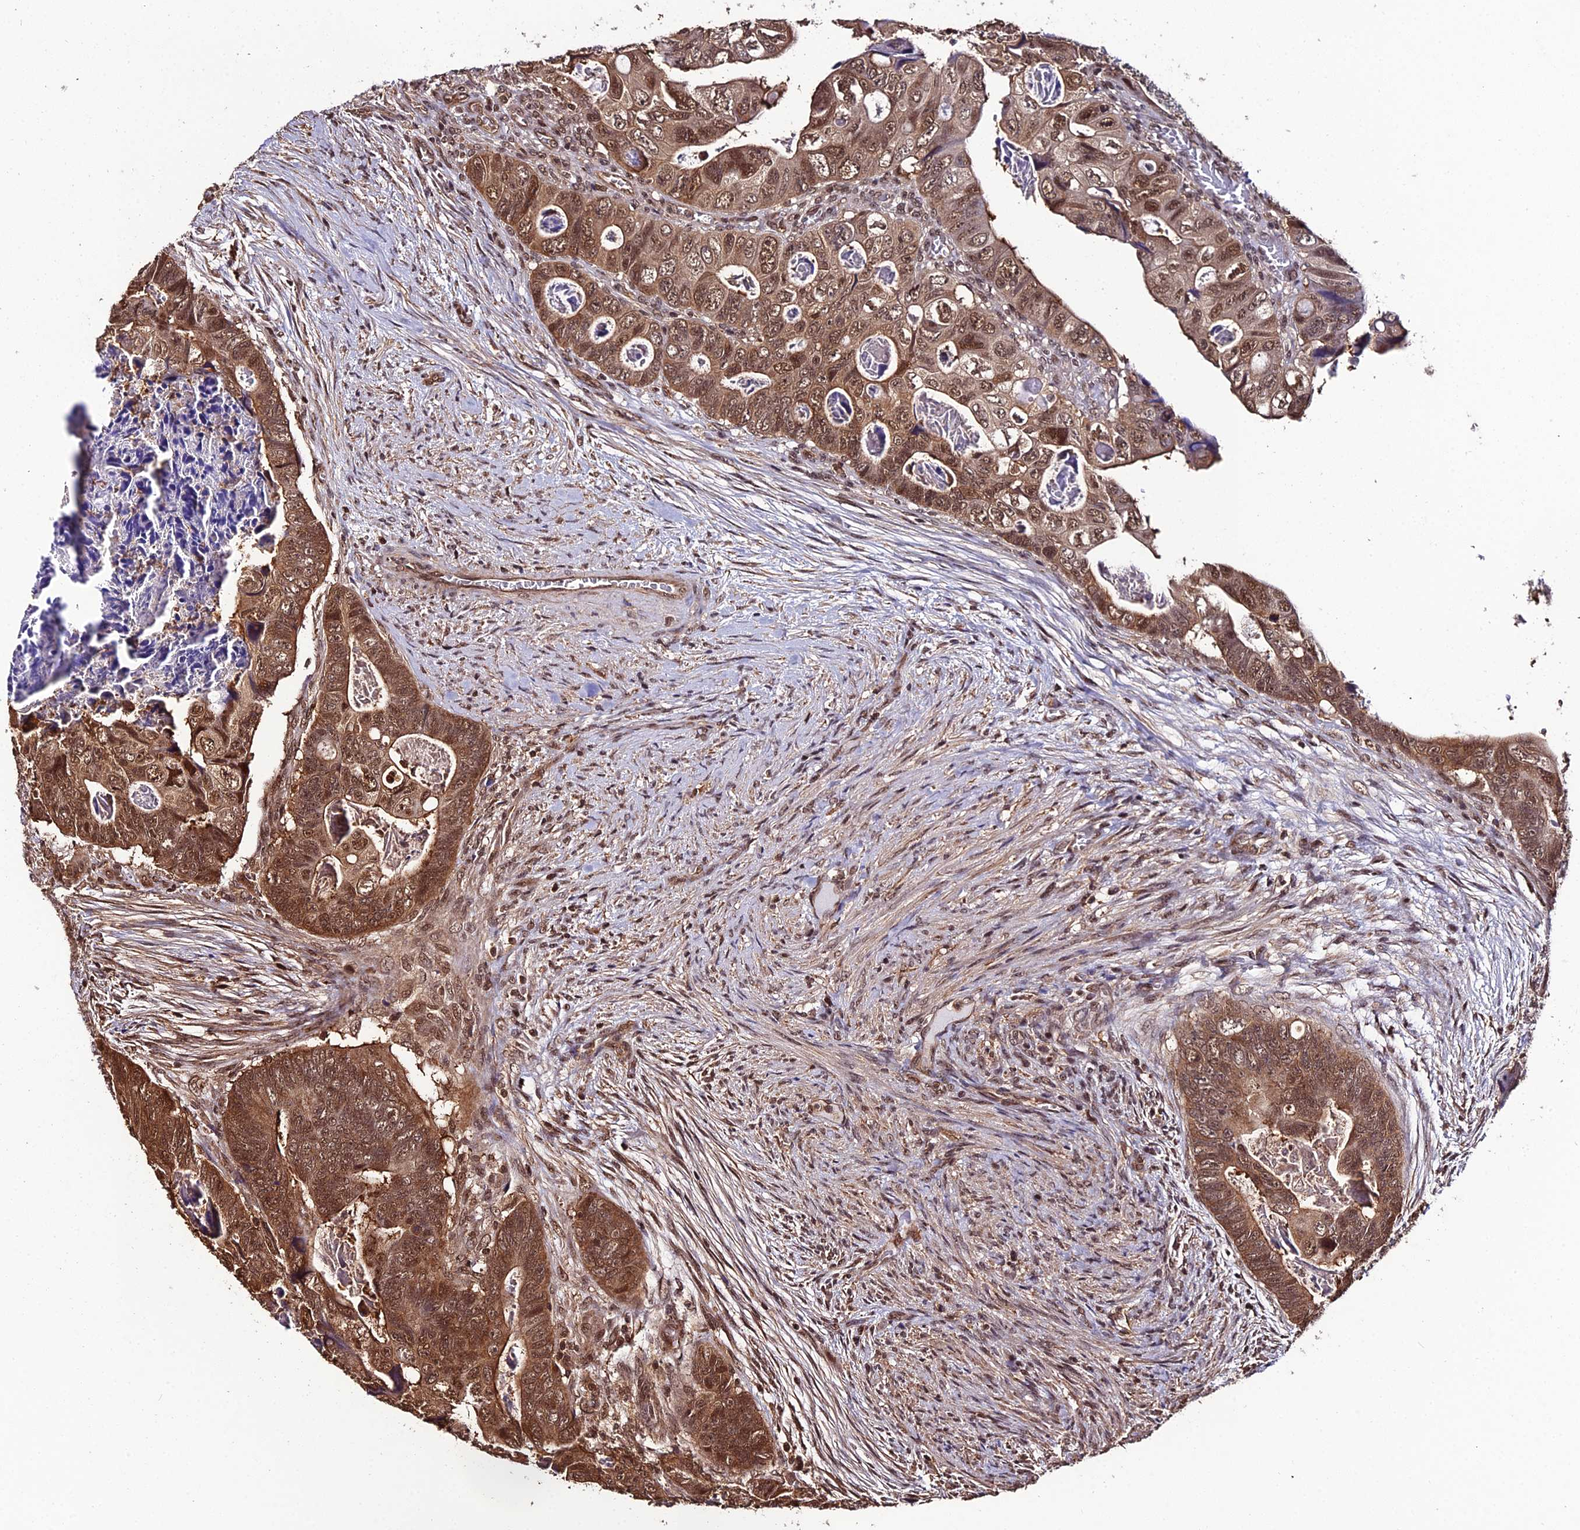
{"staining": {"intensity": "moderate", "quantity": ">75%", "location": "cytoplasmic/membranous,nuclear"}, "tissue": "colorectal cancer", "cell_type": "Tumor cells", "image_type": "cancer", "snomed": [{"axis": "morphology", "description": "Adenocarcinoma, NOS"}, {"axis": "topography", "description": "Rectum"}], "caption": "This image reveals colorectal cancer stained with immunohistochemistry (IHC) to label a protein in brown. The cytoplasmic/membranous and nuclear of tumor cells show moderate positivity for the protein. Nuclei are counter-stained blue.", "gene": "PPP4C", "patient": {"sex": "female", "age": 78}}